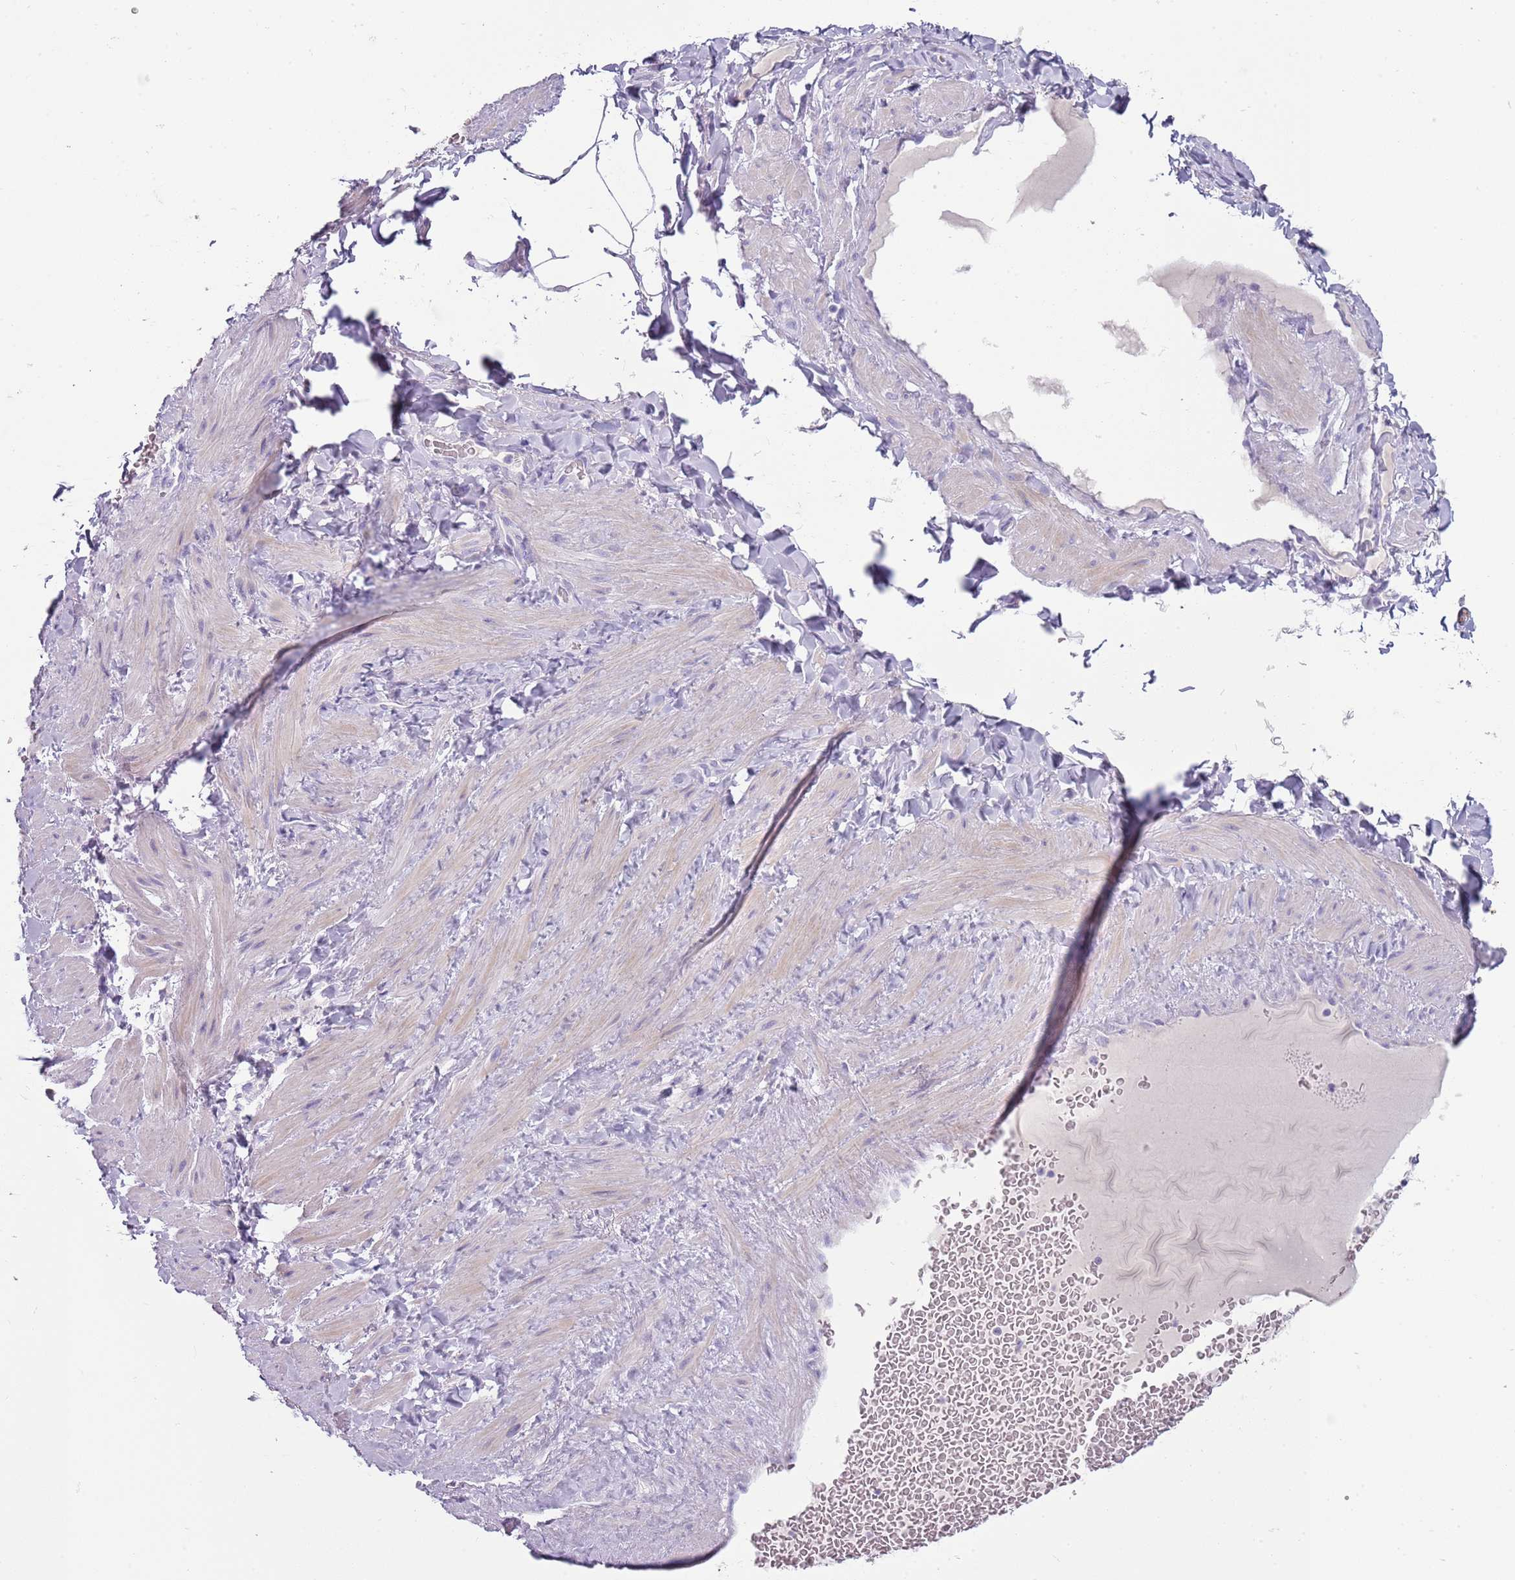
{"staining": {"intensity": "negative", "quantity": "none", "location": "none"}, "tissue": "adipose tissue", "cell_type": "Adipocytes", "image_type": "normal", "snomed": [{"axis": "morphology", "description": "Normal tissue, NOS"}, {"axis": "topography", "description": "Soft tissue"}, {"axis": "topography", "description": "Vascular tissue"}], "caption": "High power microscopy photomicrograph of an immunohistochemistry histopathology image of normal adipose tissue, revealing no significant positivity in adipocytes.", "gene": "ENSG00000271254", "patient": {"sex": "male", "age": 54}}